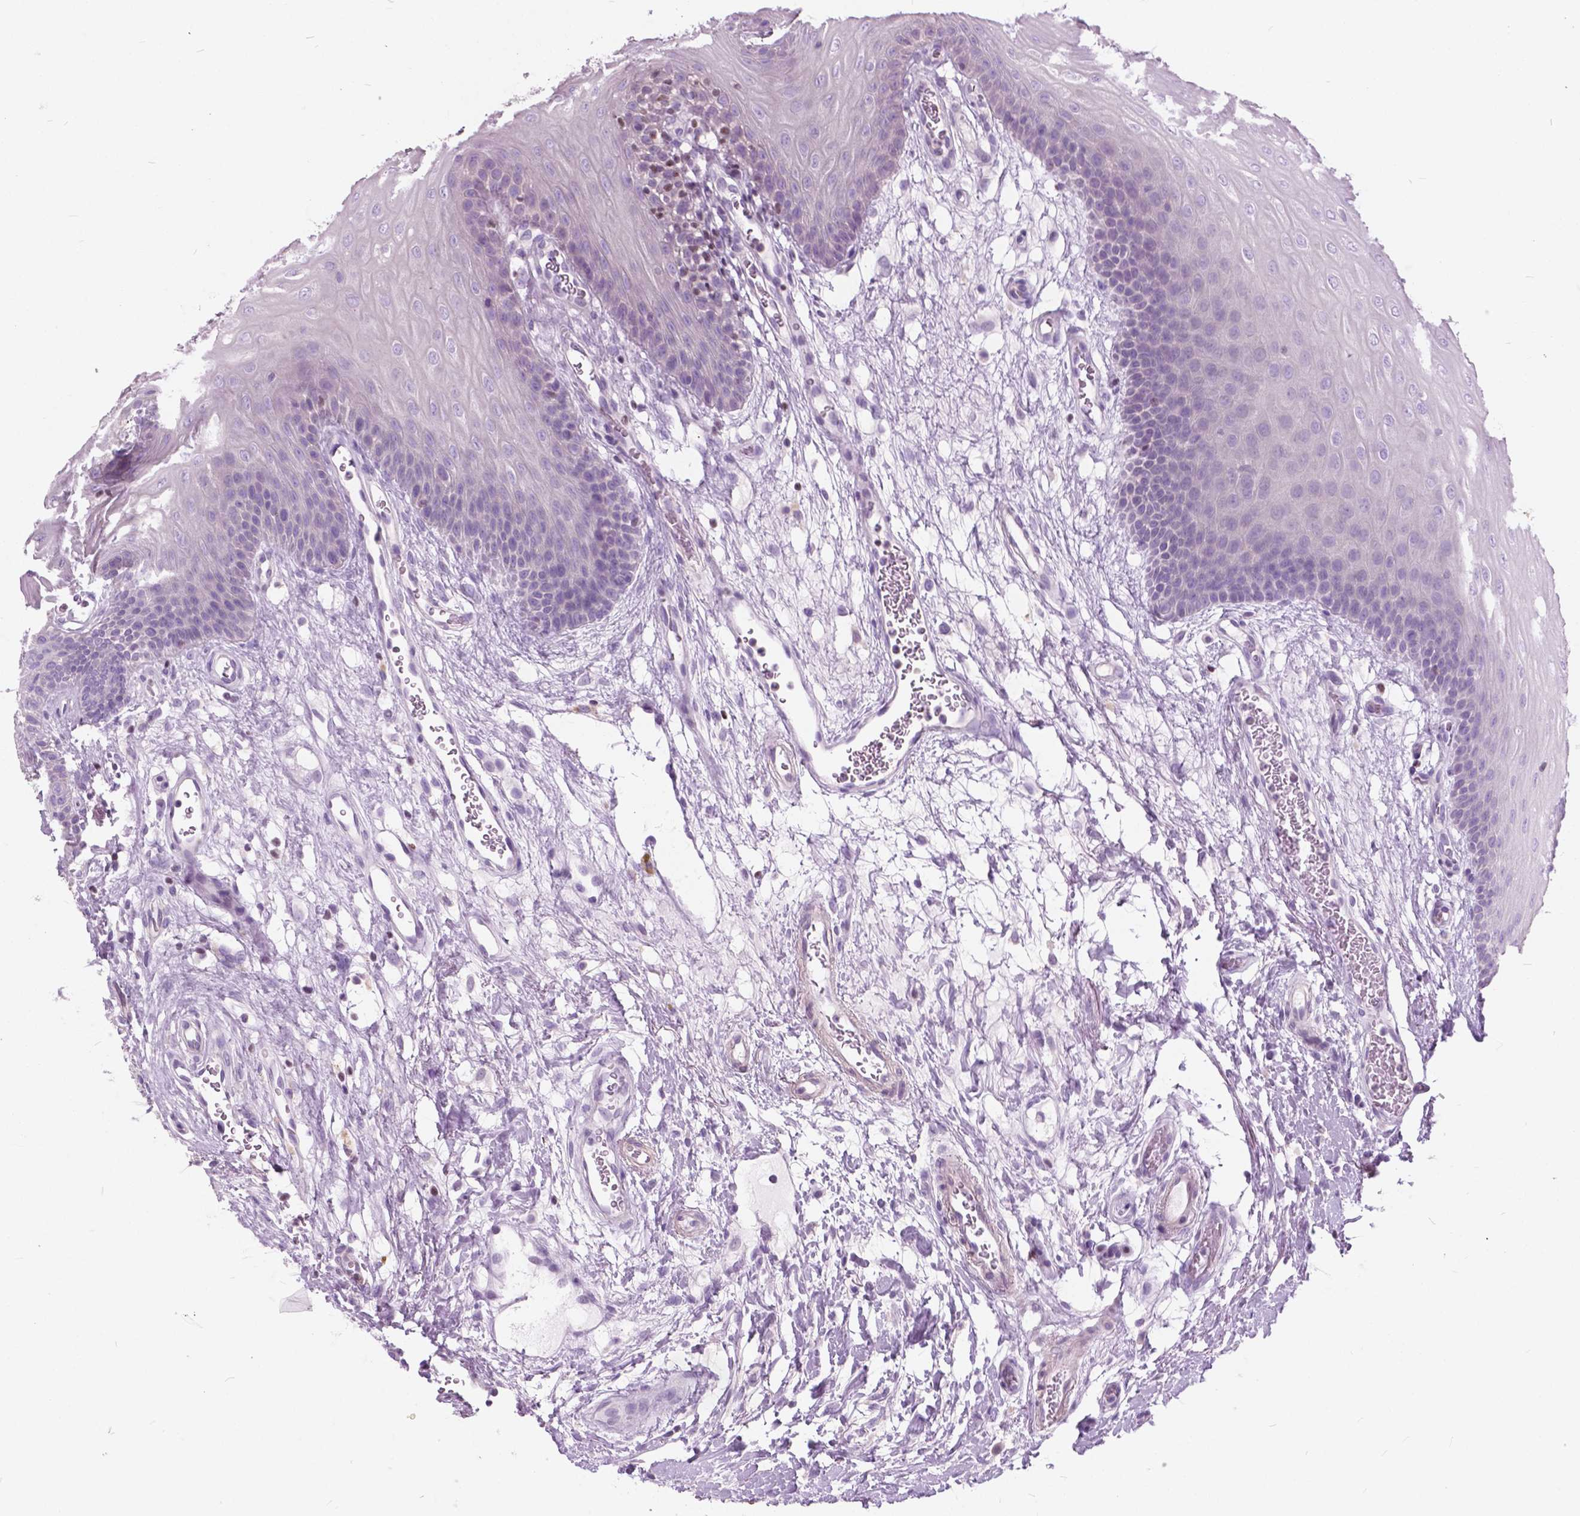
{"staining": {"intensity": "negative", "quantity": "none", "location": "none"}, "tissue": "oral mucosa", "cell_type": "Squamous epithelial cells", "image_type": "normal", "snomed": [{"axis": "morphology", "description": "Normal tissue, NOS"}, {"axis": "morphology", "description": "Squamous cell carcinoma, NOS"}, {"axis": "topography", "description": "Oral tissue"}, {"axis": "topography", "description": "Head-Neck"}], "caption": "The IHC histopathology image has no significant expression in squamous epithelial cells of oral mucosa.", "gene": "SP140", "patient": {"sex": "male", "age": 78}}